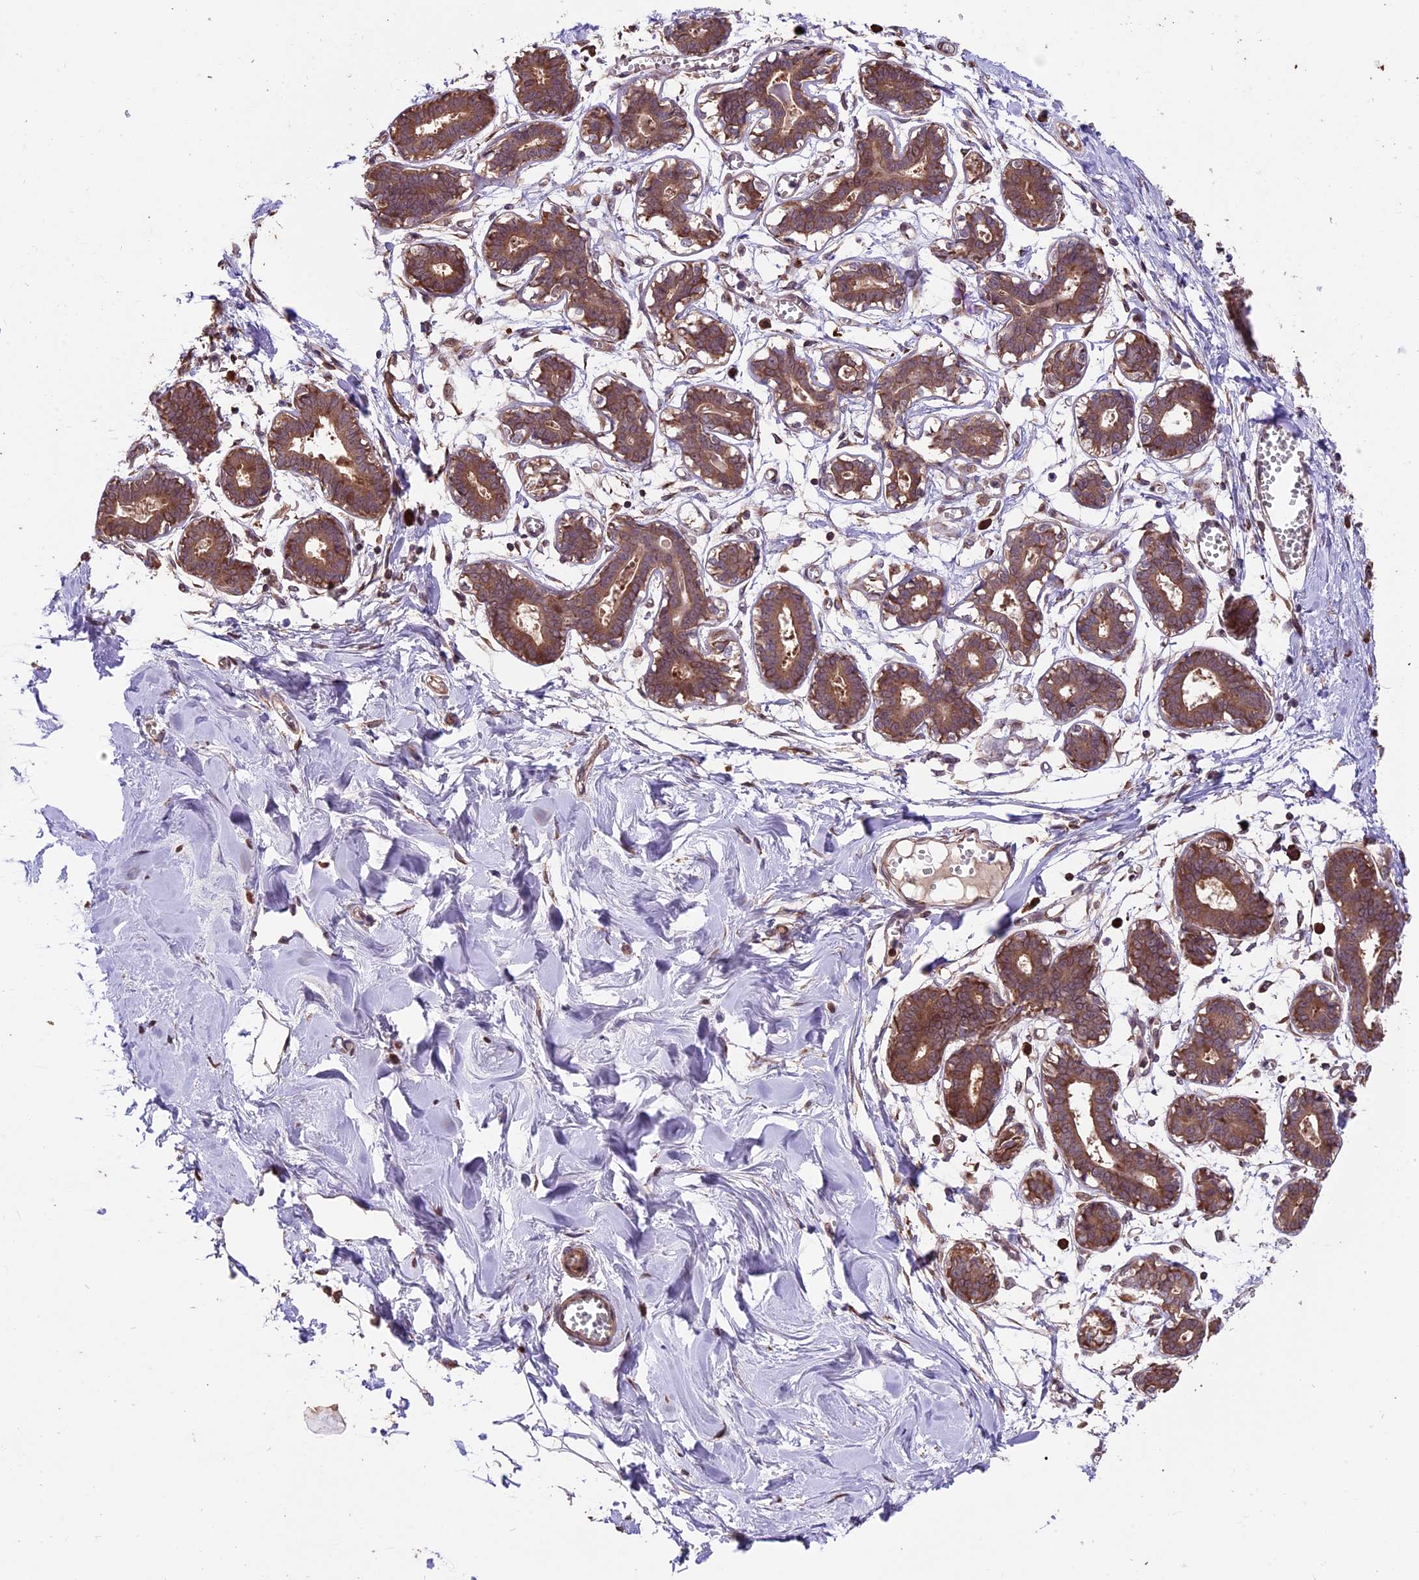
{"staining": {"intensity": "moderate", "quantity": "25%-75%", "location": "cytoplasmic/membranous,nuclear"}, "tissue": "breast", "cell_type": "Adipocytes", "image_type": "normal", "snomed": [{"axis": "morphology", "description": "Normal tissue, NOS"}, {"axis": "topography", "description": "Breast"}], "caption": "The image reveals staining of unremarkable breast, revealing moderate cytoplasmic/membranous,nuclear protein staining (brown color) within adipocytes. (Brightfield microscopy of DAB IHC at high magnification).", "gene": "HDAC5", "patient": {"sex": "female", "age": 27}}